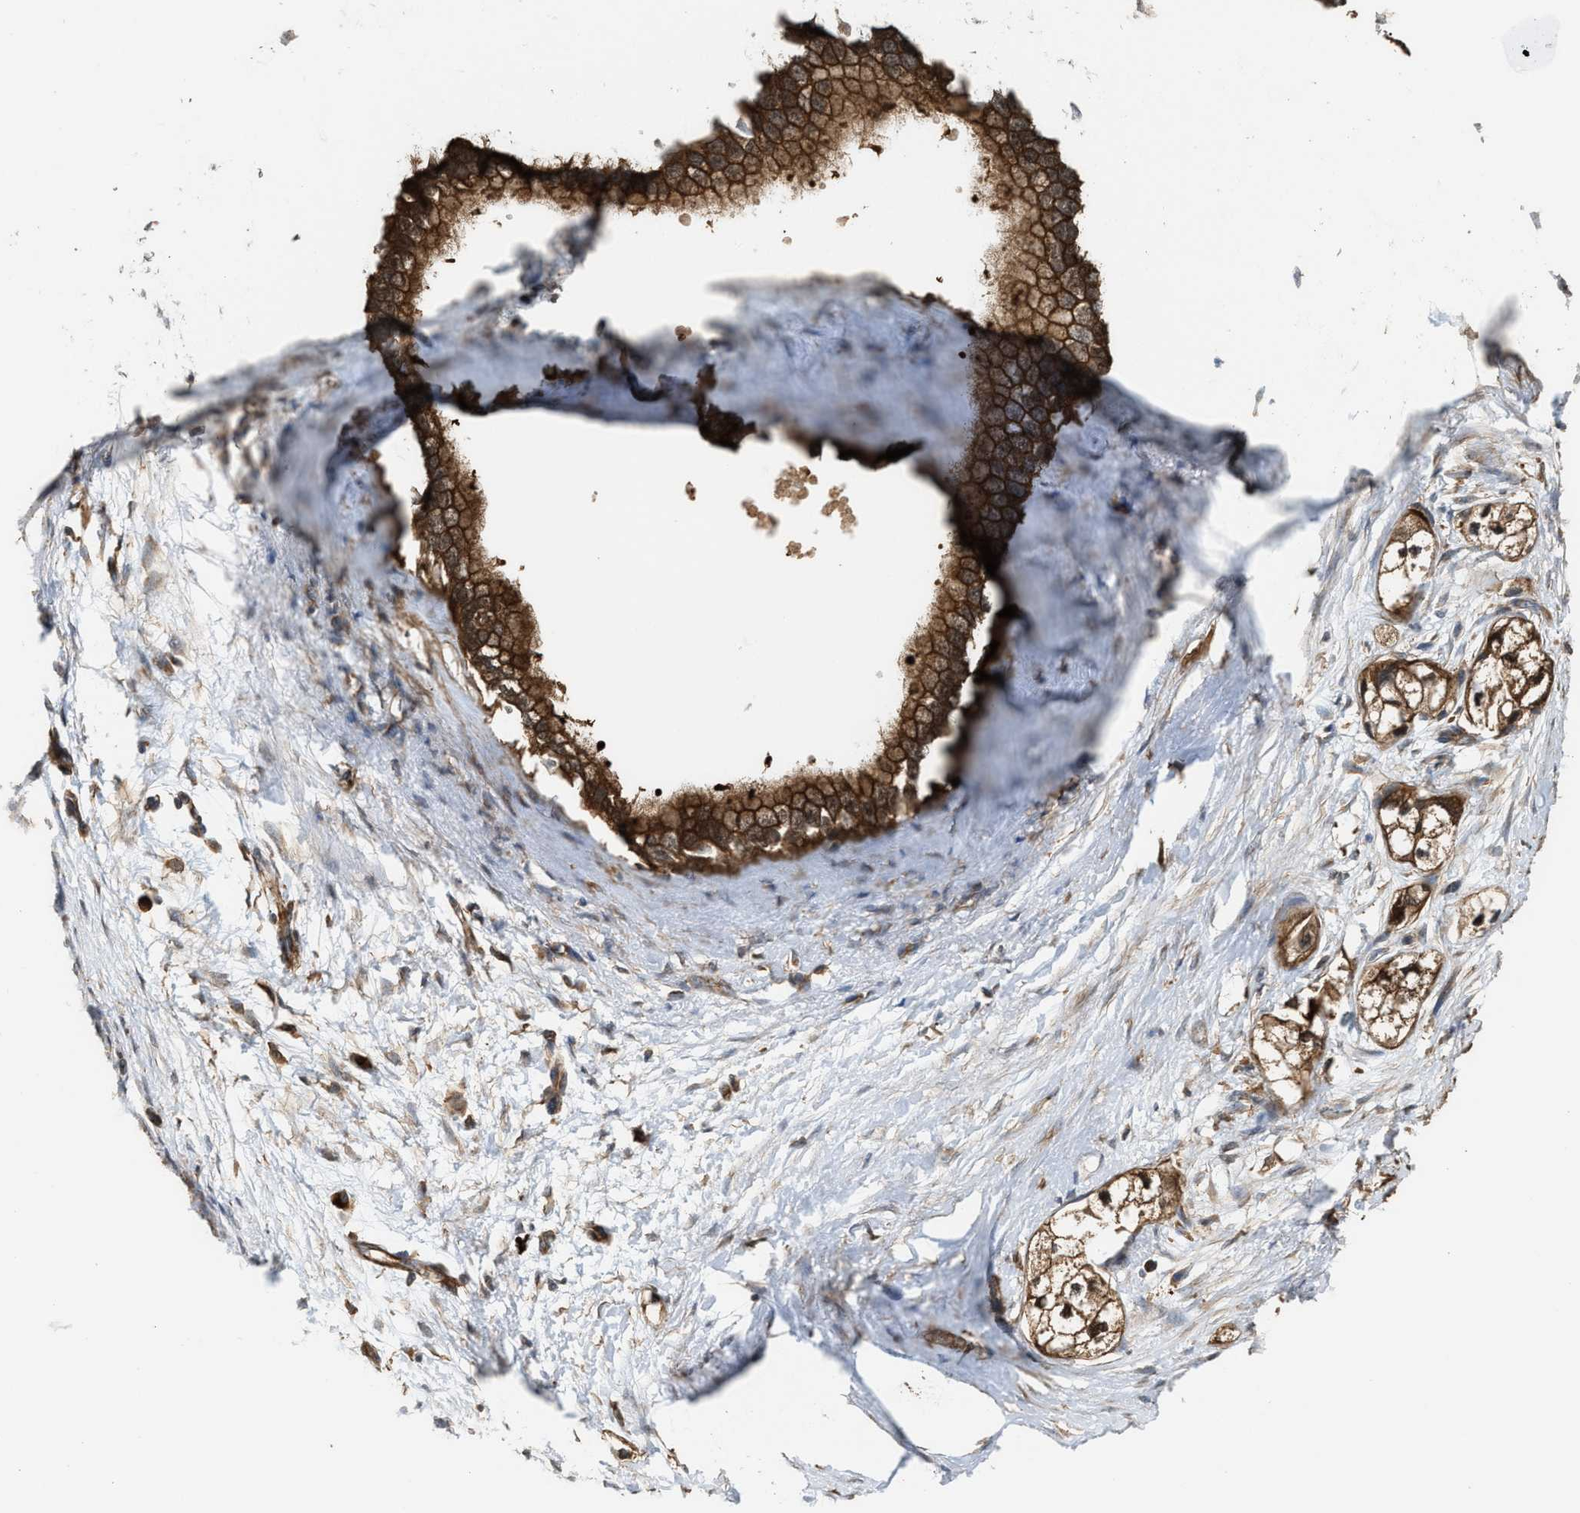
{"staining": {"intensity": "moderate", "quantity": ">75%", "location": "cytoplasmic/membranous"}, "tissue": "pancreatic cancer", "cell_type": "Tumor cells", "image_type": "cancer", "snomed": [{"axis": "morphology", "description": "Adenocarcinoma, NOS"}, {"axis": "topography", "description": "Pancreas"}], "caption": "A photomicrograph of human adenocarcinoma (pancreatic) stained for a protein shows moderate cytoplasmic/membranous brown staining in tumor cells.", "gene": "ATIC", "patient": {"sex": "male", "age": 74}}